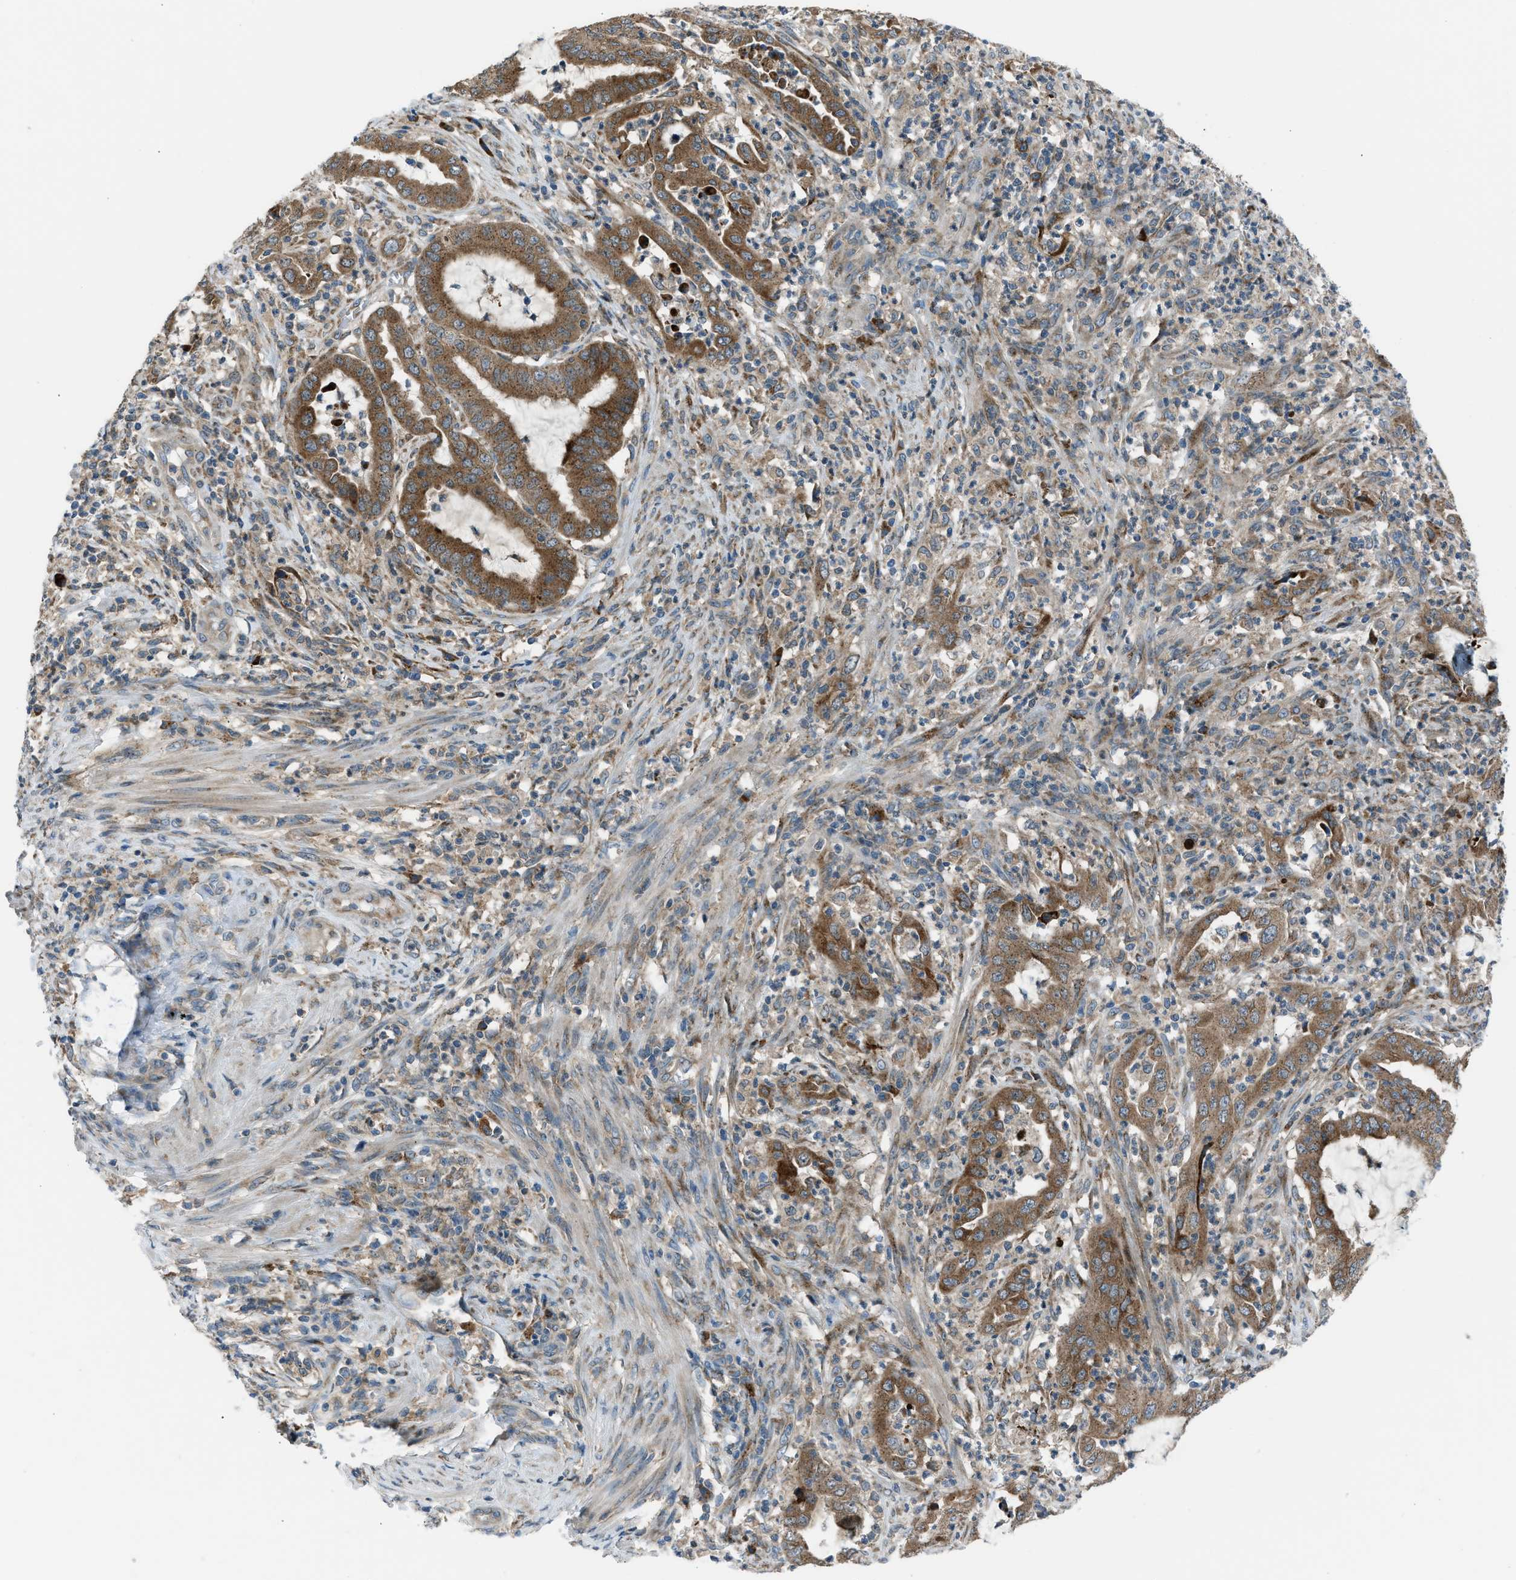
{"staining": {"intensity": "moderate", "quantity": ">75%", "location": "cytoplasmic/membranous"}, "tissue": "endometrial cancer", "cell_type": "Tumor cells", "image_type": "cancer", "snomed": [{"axis": "morphology", "description": "Adenocarcinoma, NOS"}, {"axis": "topography", "description": "Endometrium"}], "caption": "Immunohistochemical staining of endometrial cancer exhibits medium levels of moderate cytoplasmic/membranous protein staining in approximately >75% of tumor cells.", "gene": "EDARADD", "patient": {"sex": "female", "age": 70}}